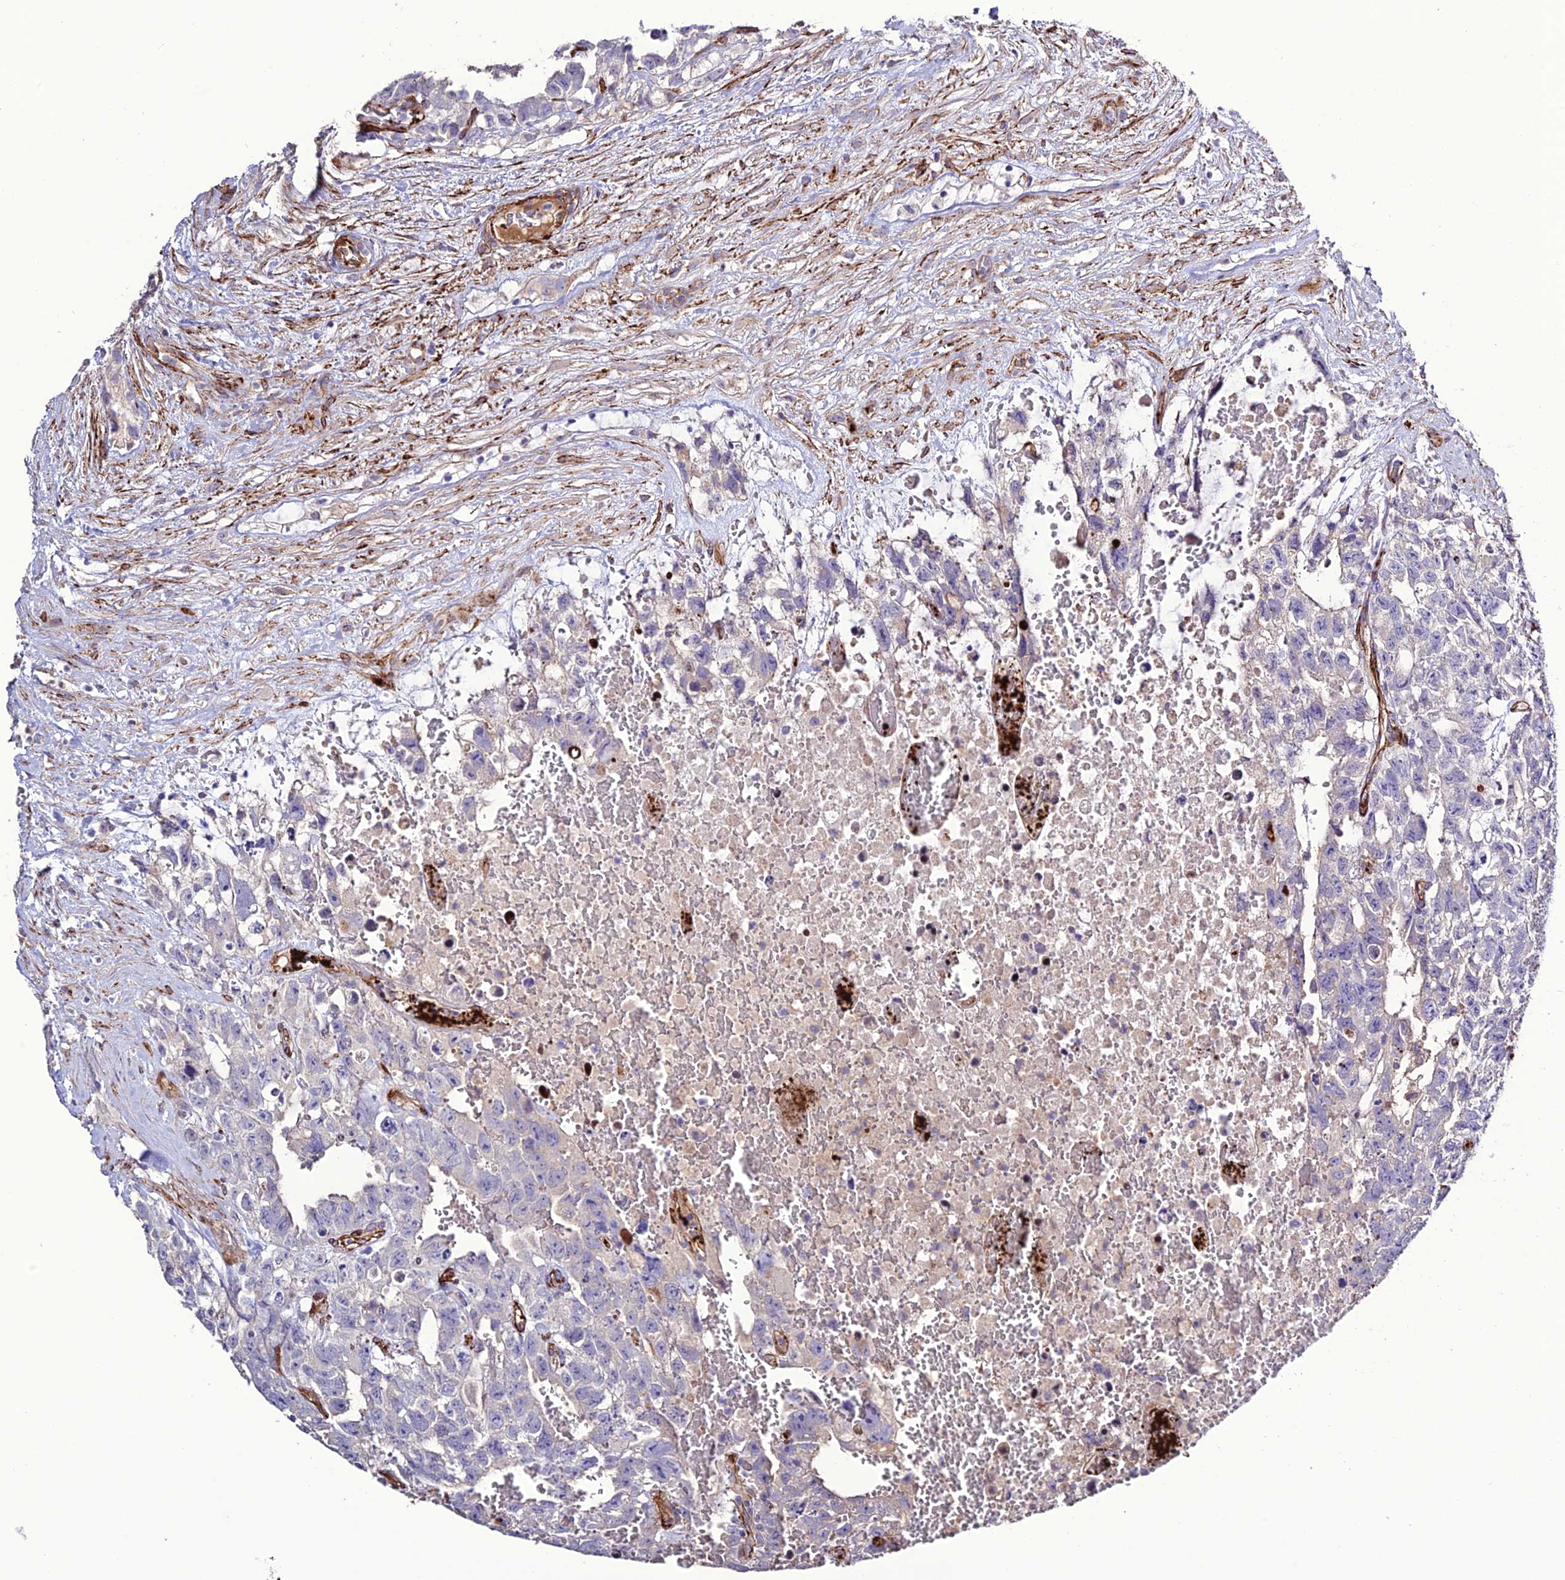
{"staining": {"intensity": "negative", "quantity": "none", "location": "none"}, "tissue": "testis cancer", "cell_type": "Tumor cells", "image_type": "cancer", "snomed": [{"axis": "morphology", "description": "Carcinoma, Embryonal, NOS"}, {"axis": "topography", "description": "Testis"}], "caption": "Protein analysis of testis embryonal carcinoma shows no significant staining in tumor cells. Brightfield microscopy of IHC stained with DAB (brown) and hematoxylin (blue), captured at high magnification.", "gene": "REX1BD", "patient": {"sex": "male", "age": 26}}